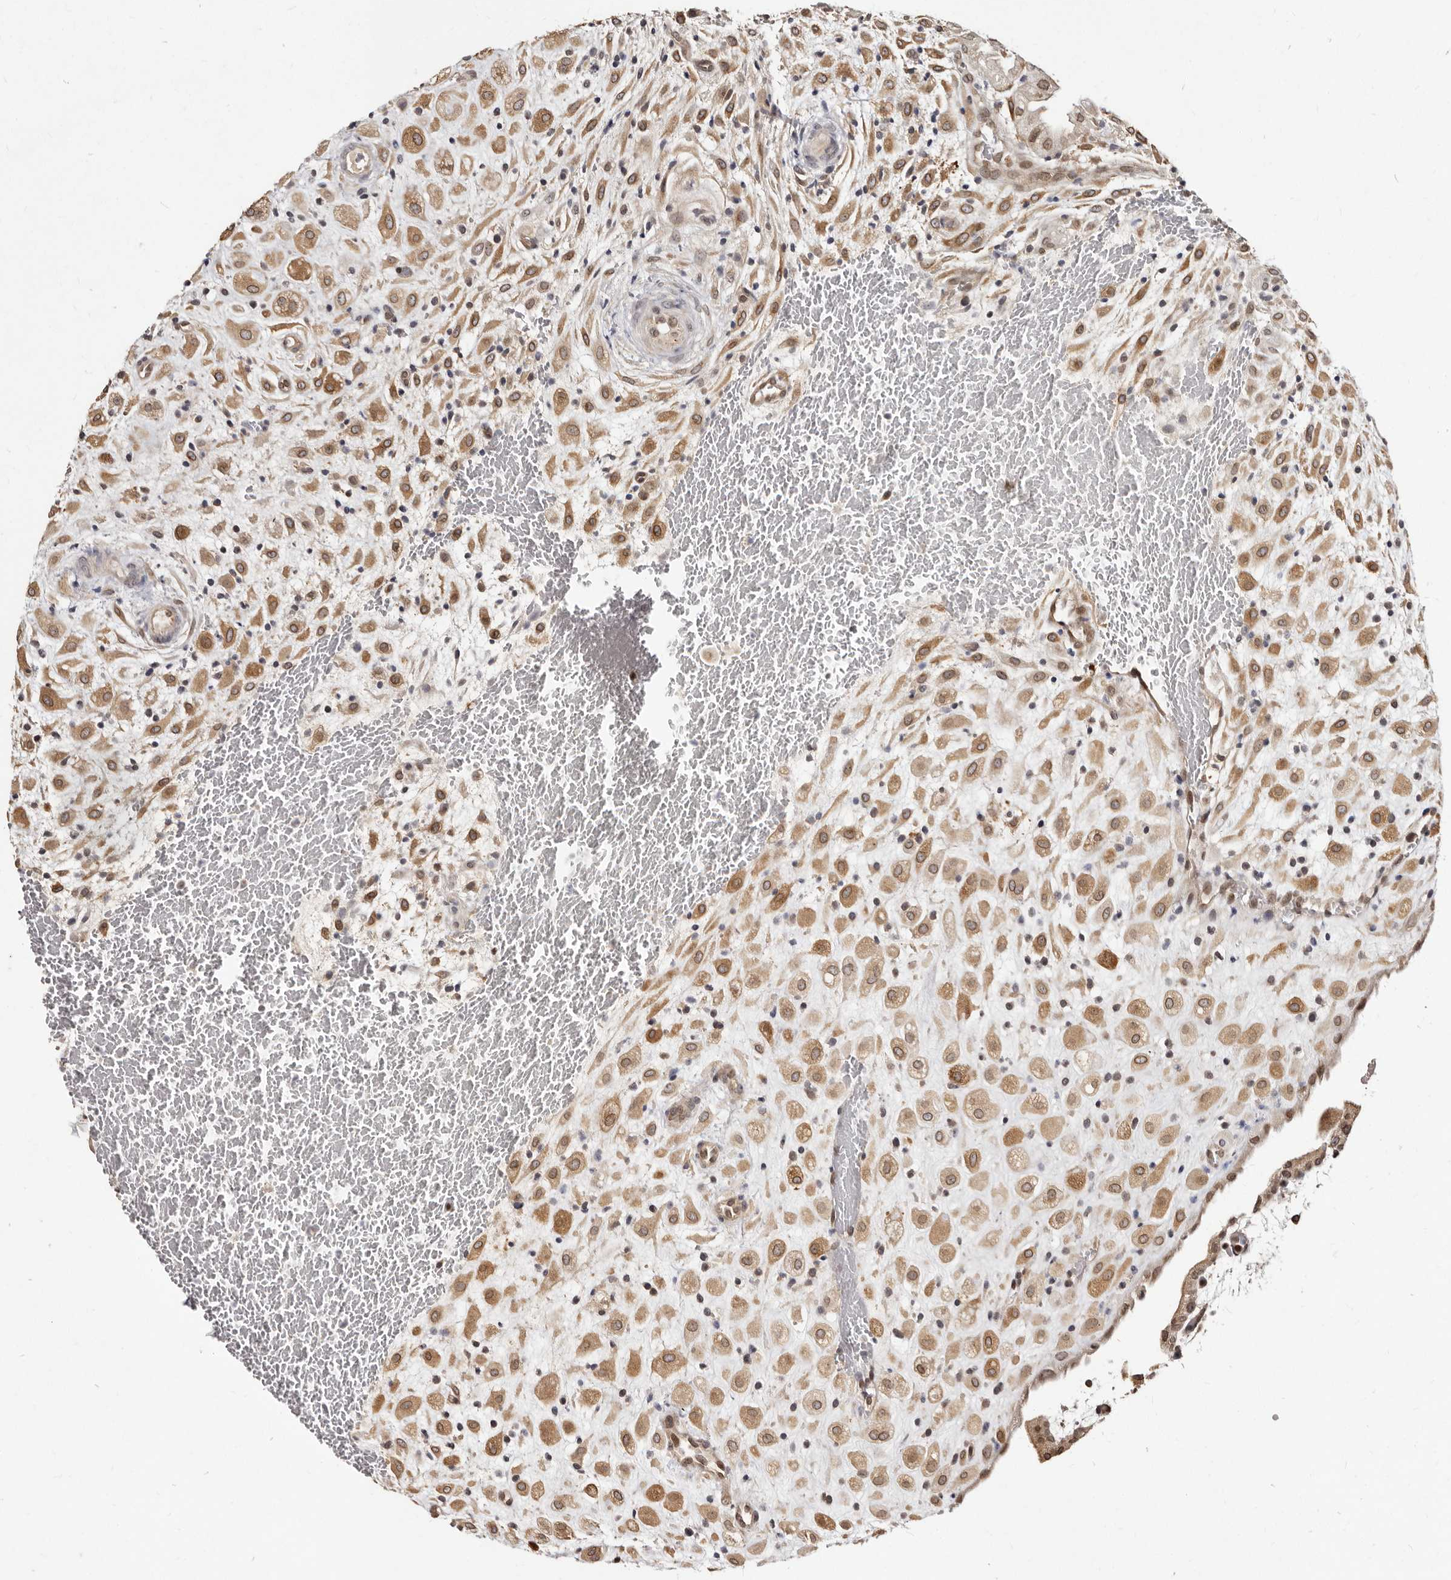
{"staining": {"intensity": "moderate", "quantity": ">75%", "location": "cytoplasmic/membranous,nuclear"}, "tissue": "placenta", "cell_type": "Decidual cells", "image_type": "normal", "snomed": [{"axis": "morphology", "description": "Normal tissue, NOS"}, {"axis": "topography", "description": "Placenta"}], "caption": "DAB immunohistochemical staining of benign placenta exhibits moderate cytoplasmic/membranous,nuclear protein staining in approximately >75% of decidual cells.", "gene": "LCORL", "patient": {"sex": "female", "age": 35}}